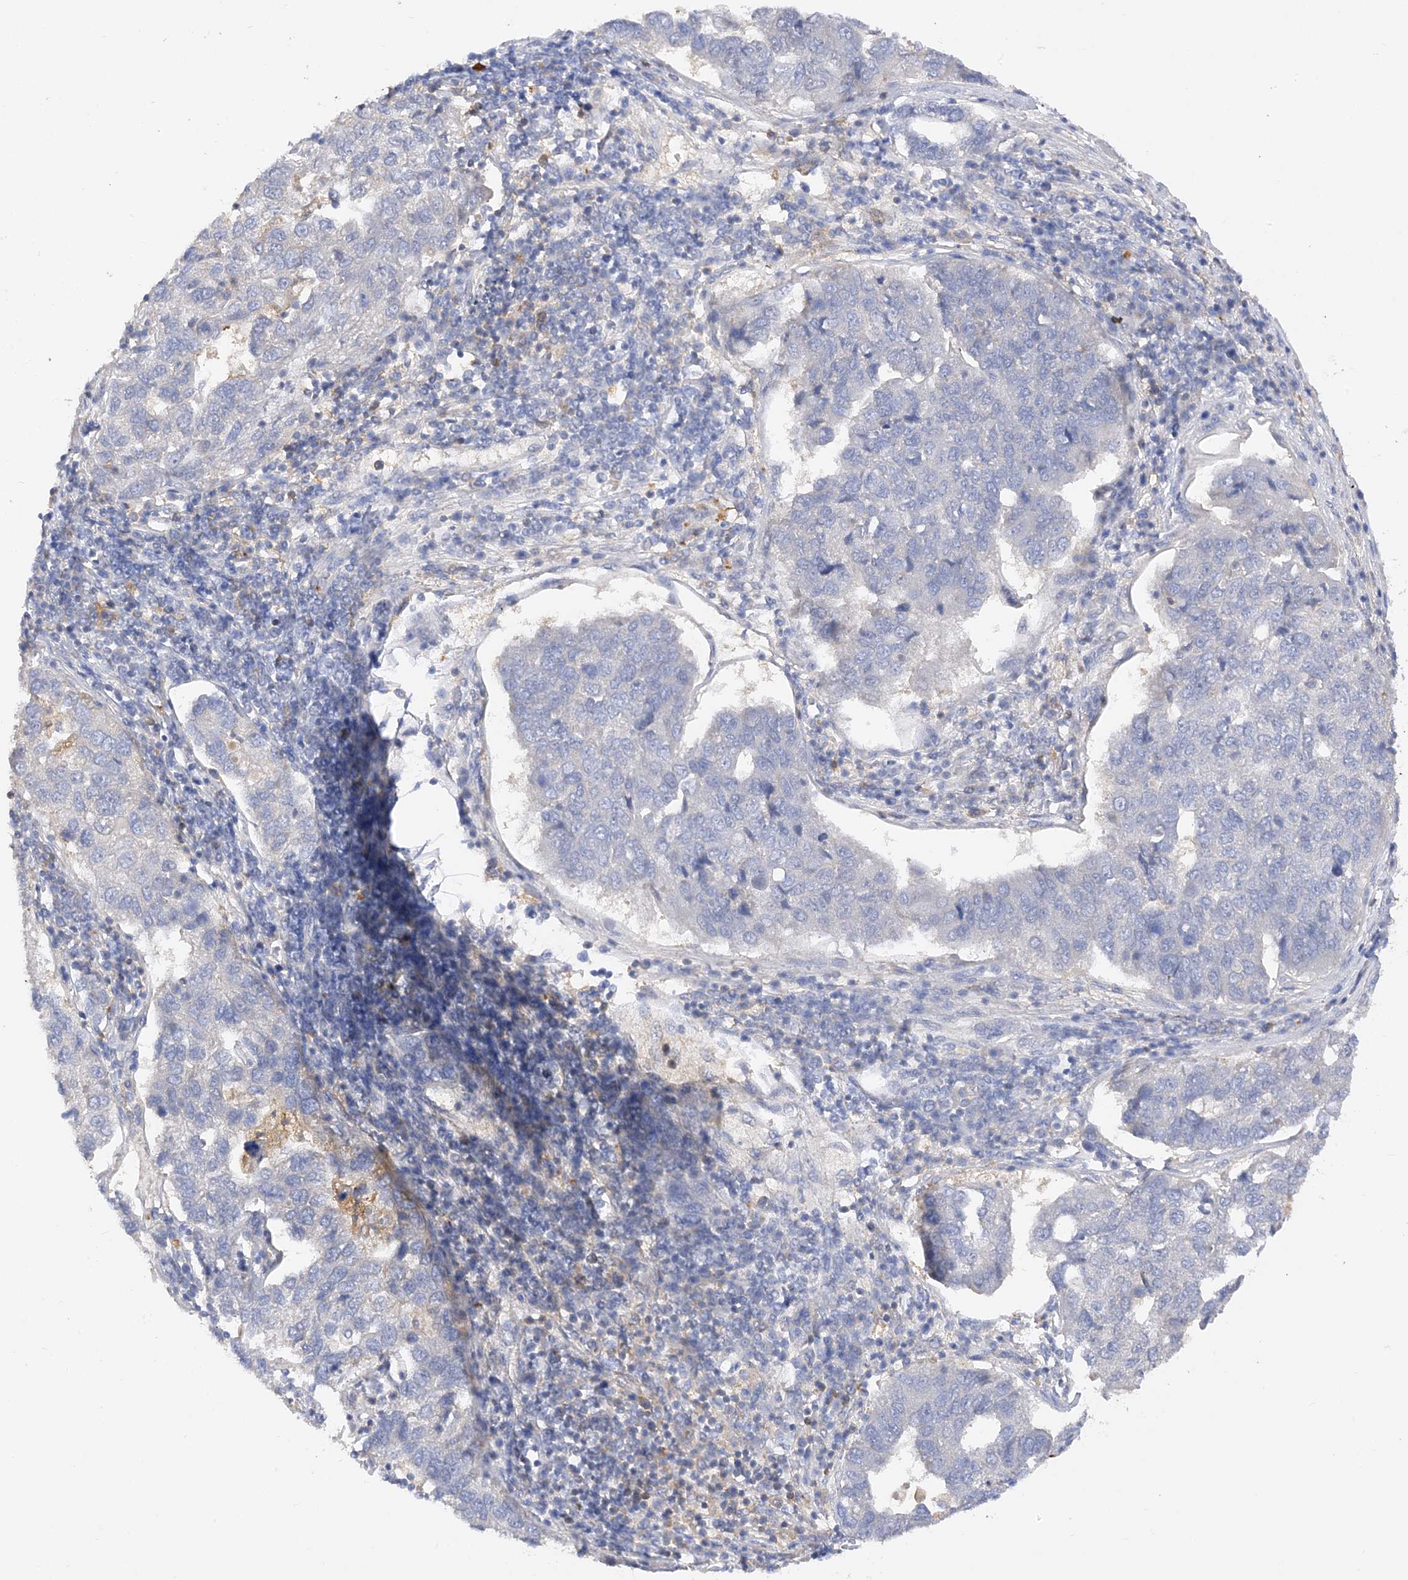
{"staining": {"intensity": "negative", "quantity": "none", "location": "none"}, "tissue": "pancreatic cancer", "cell_type": "Tumor cells", "image_type": "cancer", "snomed": [{"axis": "morphology", "description": "Adenocarcinoma, NOS"}, {"axis": "topography", "description": "Pancreas"}], "caption": "Immunohistochemistry (IHC) of human adenocarcinoma (pancreatic) displays no staining in tumor cells. (DAB immunohistochemistry visualized using brightfield microscopy, high magnification).", "gene": "ARV1", "patient": {"sex": "female", "age": 61}}